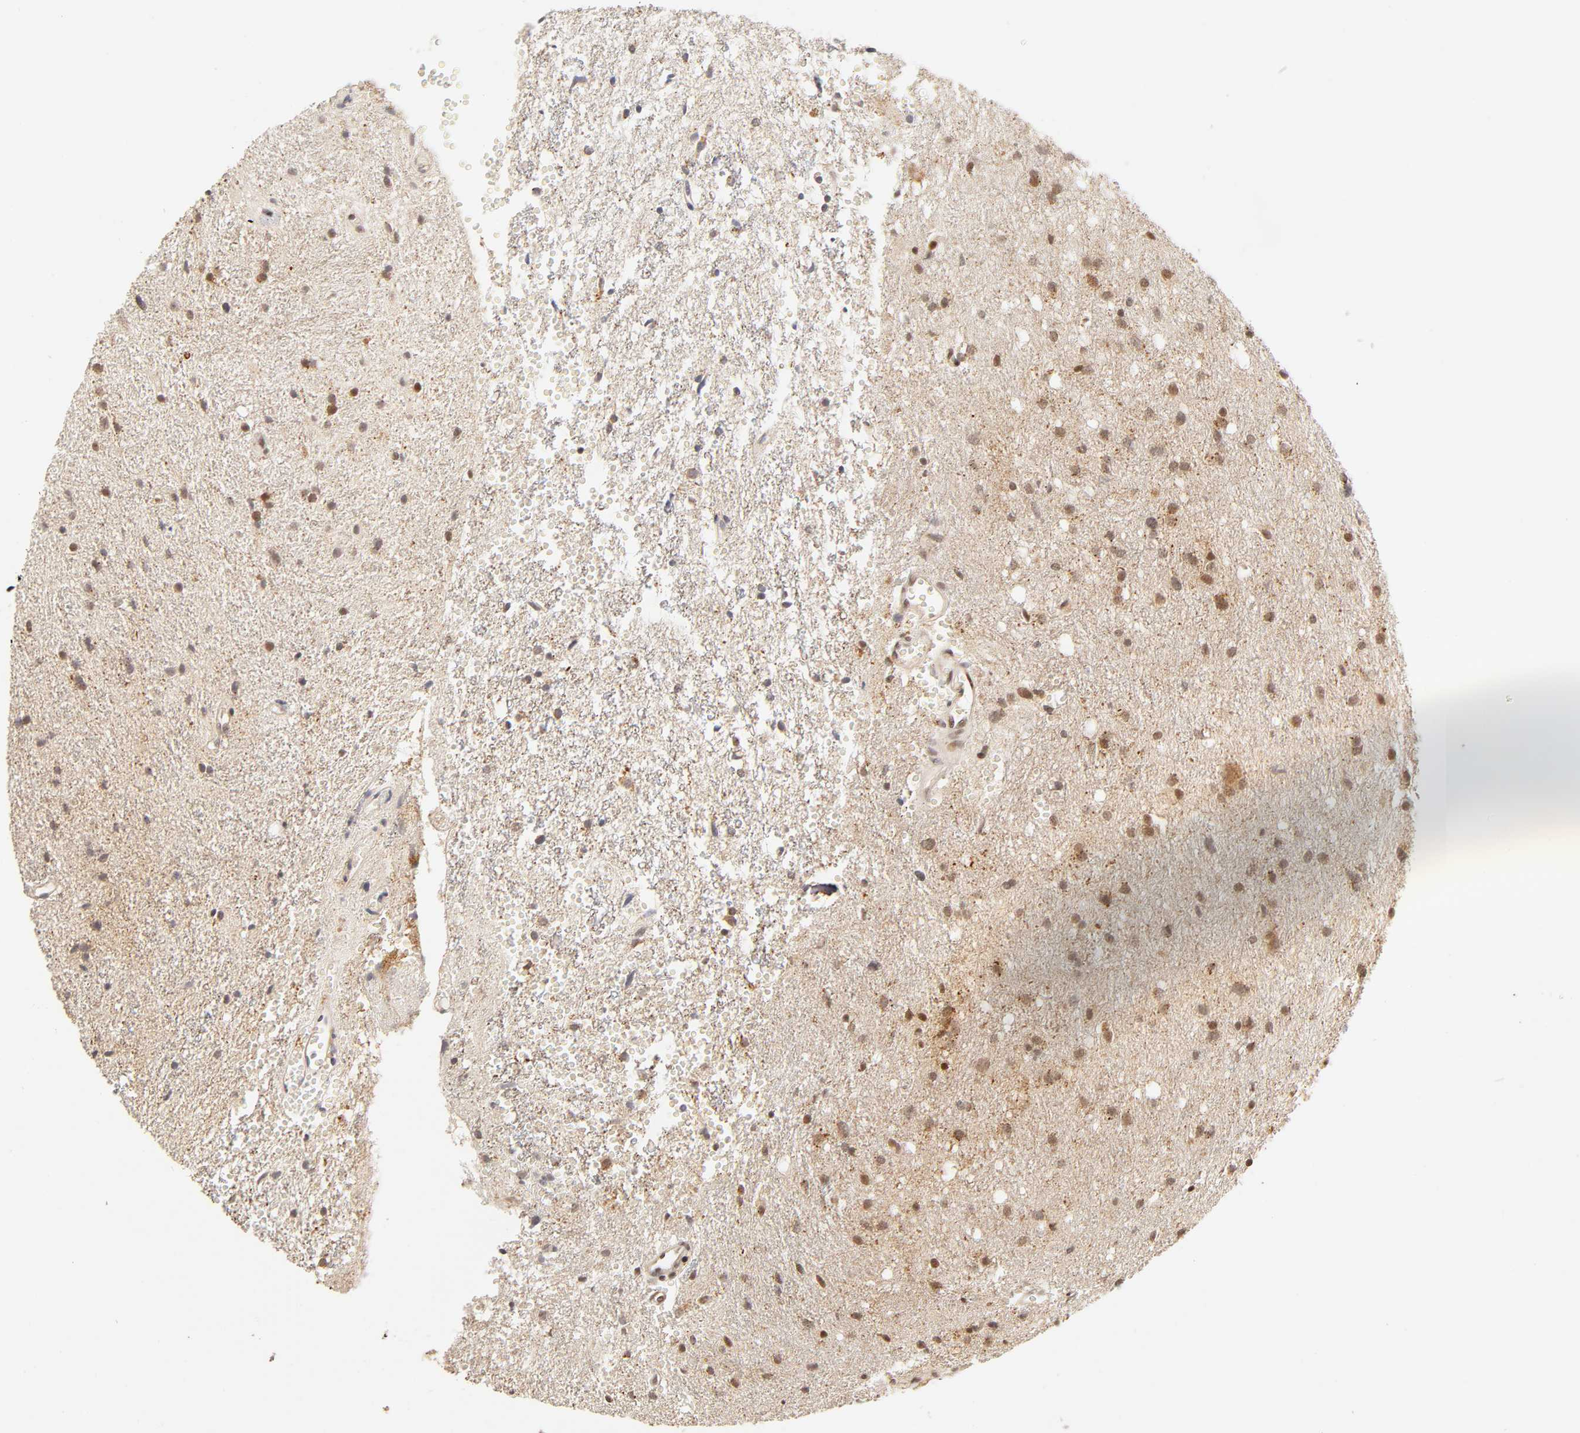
{"staining": {"intensity": "weak", "quantity": "25%-75%", "location": "cytoplasmic/membranous,nuclear"}, "tissue": "glioma", "cell_type": "Tumor cells", "image_type": "cancer", "snomed": [{"axis": "morphology", "description": "Glioma, malignant, High grade"}, {"axis": "topography", "description": "Brain"}], "caption": "IHC (DAB (3,3'-diaminobenzidine)) staining of human glioma exhibits weak cytoplasmic/membranous and nuclear protein staining in about 25%-75% of tumor cells.", "gene": "TAF10", "patient": {"sex": "female", "age": 59}}